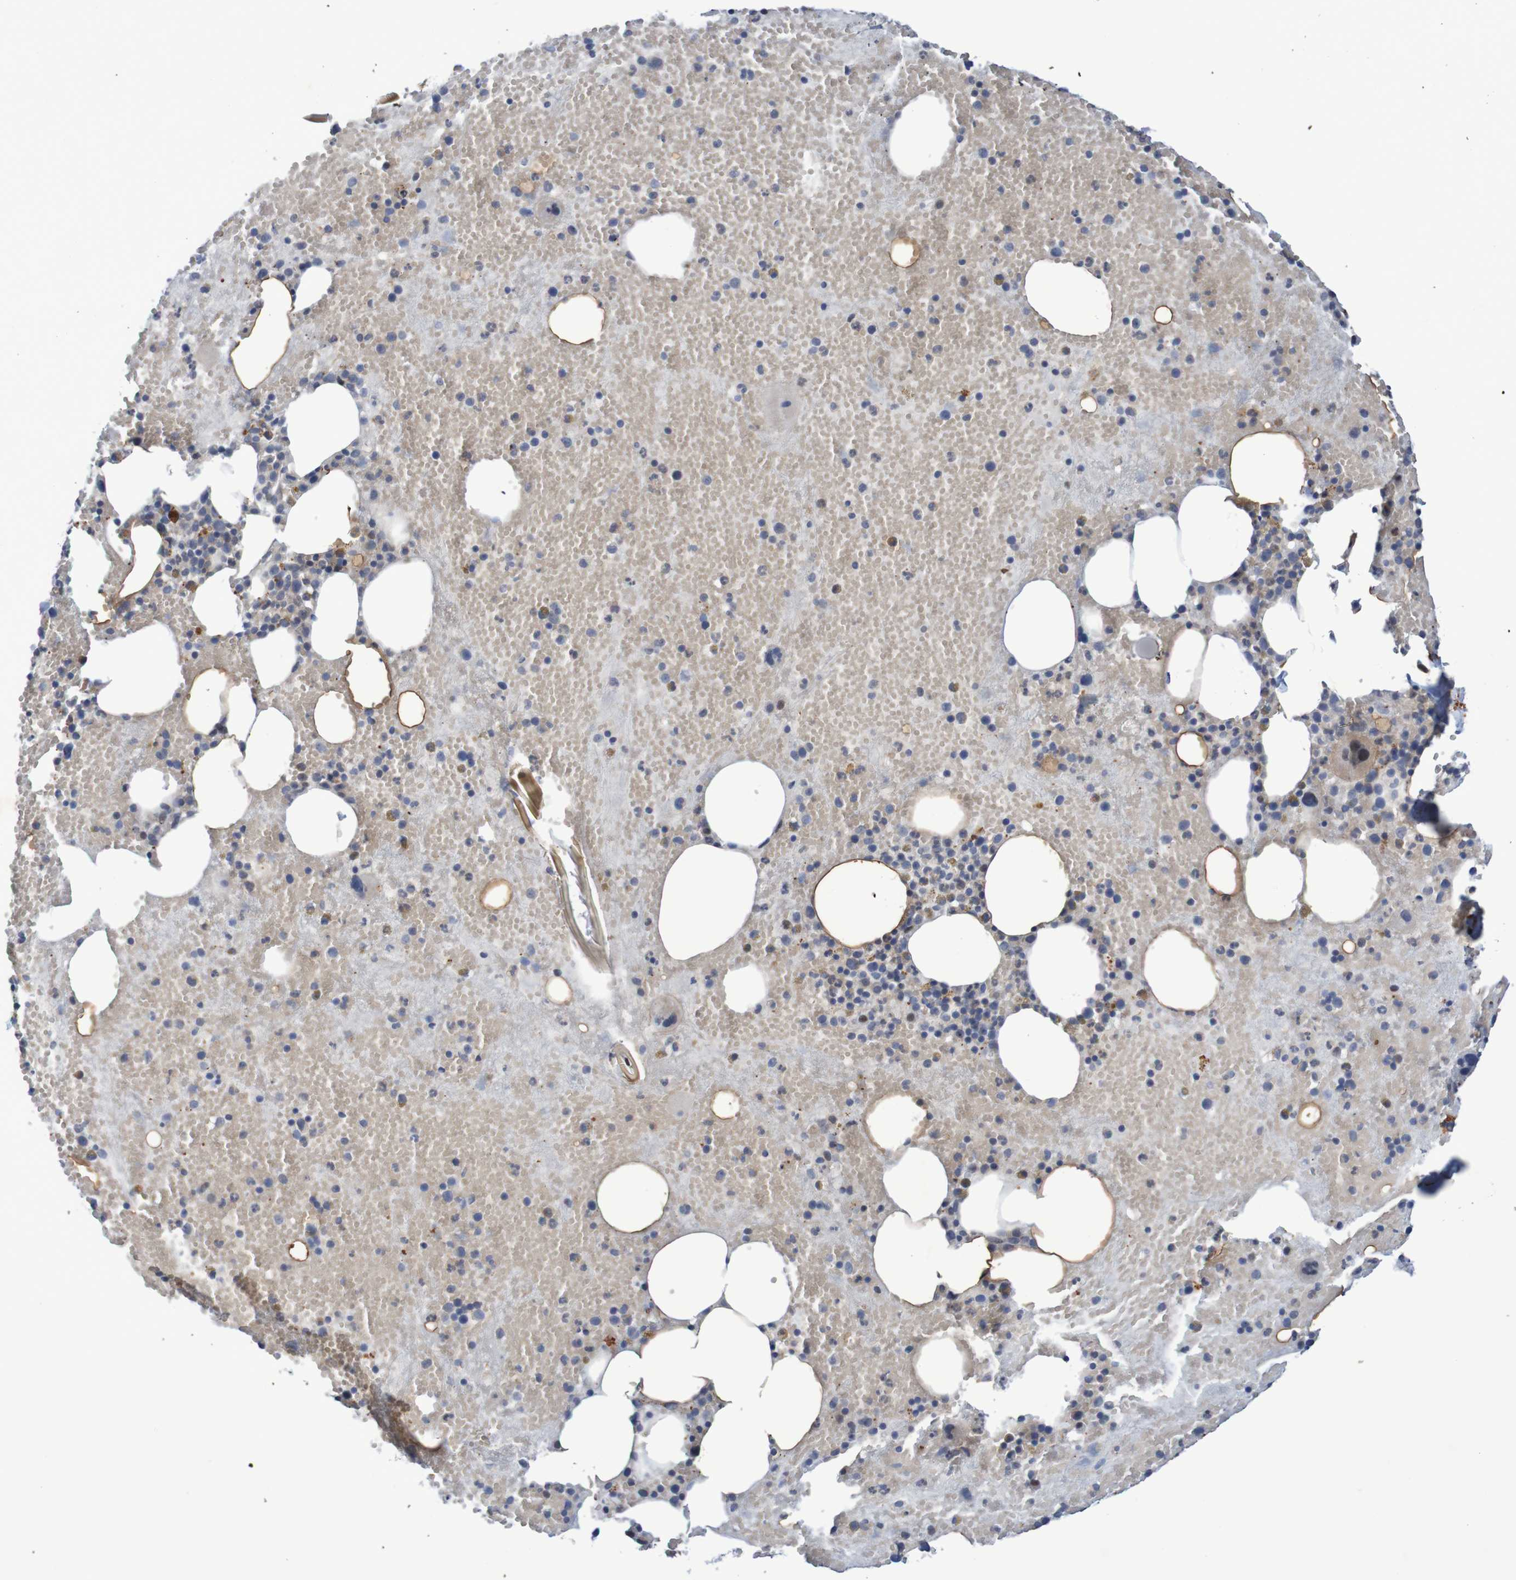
{"staining": {"intensity": "weak", "quantity": "25%-75%", "location": "cytoplasmic/membranous"}, "tissue": "bone marrow", "cell_type": "Hematopoietic cells", "image_type": "normal", "snomed": [{"axis": "morphology", "description": "Normal tissue, NOS"}, {"axis": "morphology", "description": "Inflammation, NOS"}, {"axis": "topography", "description": "Bone marrow"}], "caption": "IHC micrograph of unremarkable bone marrow: bone marrow stained using immunohistochemistry shows low levels of weak protein expression localized specifically in the cytoplasmic/membranous of hematopoietic cells, appearing as a cytoplasmic/membranous brown color.", "gene": "FBP1", "patient": {"sex": "male", "age": 43}}